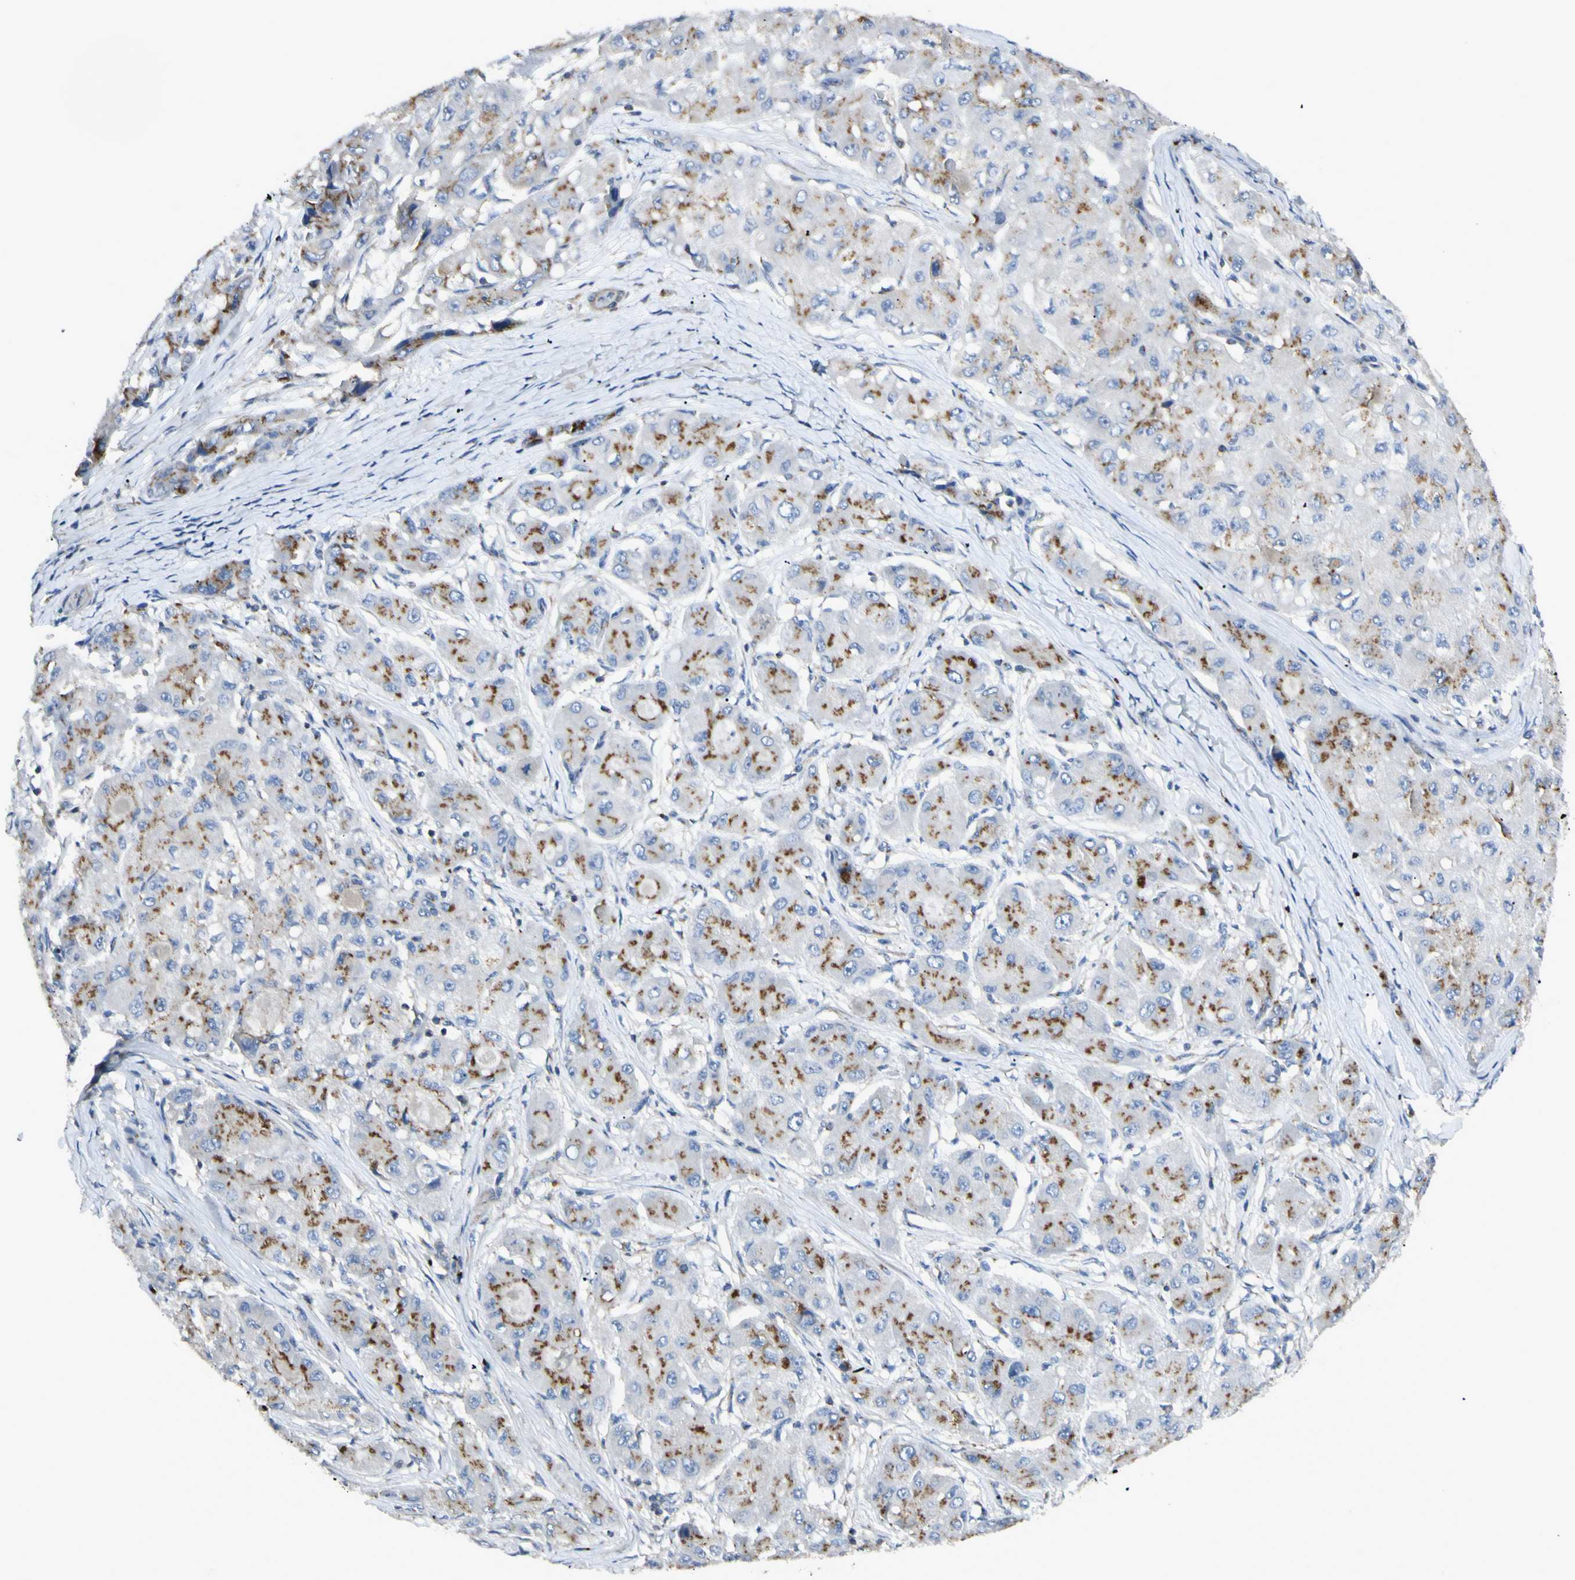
{"staining": {"intensity": "moderate", "quantity": "25%-75%", "location": "cytoplasmic/membranous"}, "tissue": "liver cancer", "cell_type": "Tumor cells", "image_type": "cancer", "snomed": [{"axis": "morphology", "description": "Carcinoma, Hepatocellular, NOS"}, {"axis": "topography", "description": "Liver"}], "caption": "Liver cancer (hepatocellular carcinoma) was stained to show a protein in brown. There is medium levels of moderate cytoplasmic/membranous staining in approximately 25%-75% of tumor cells.", "gene": "B4GALT3", "patient": {"sex": "male", "age": 80}}